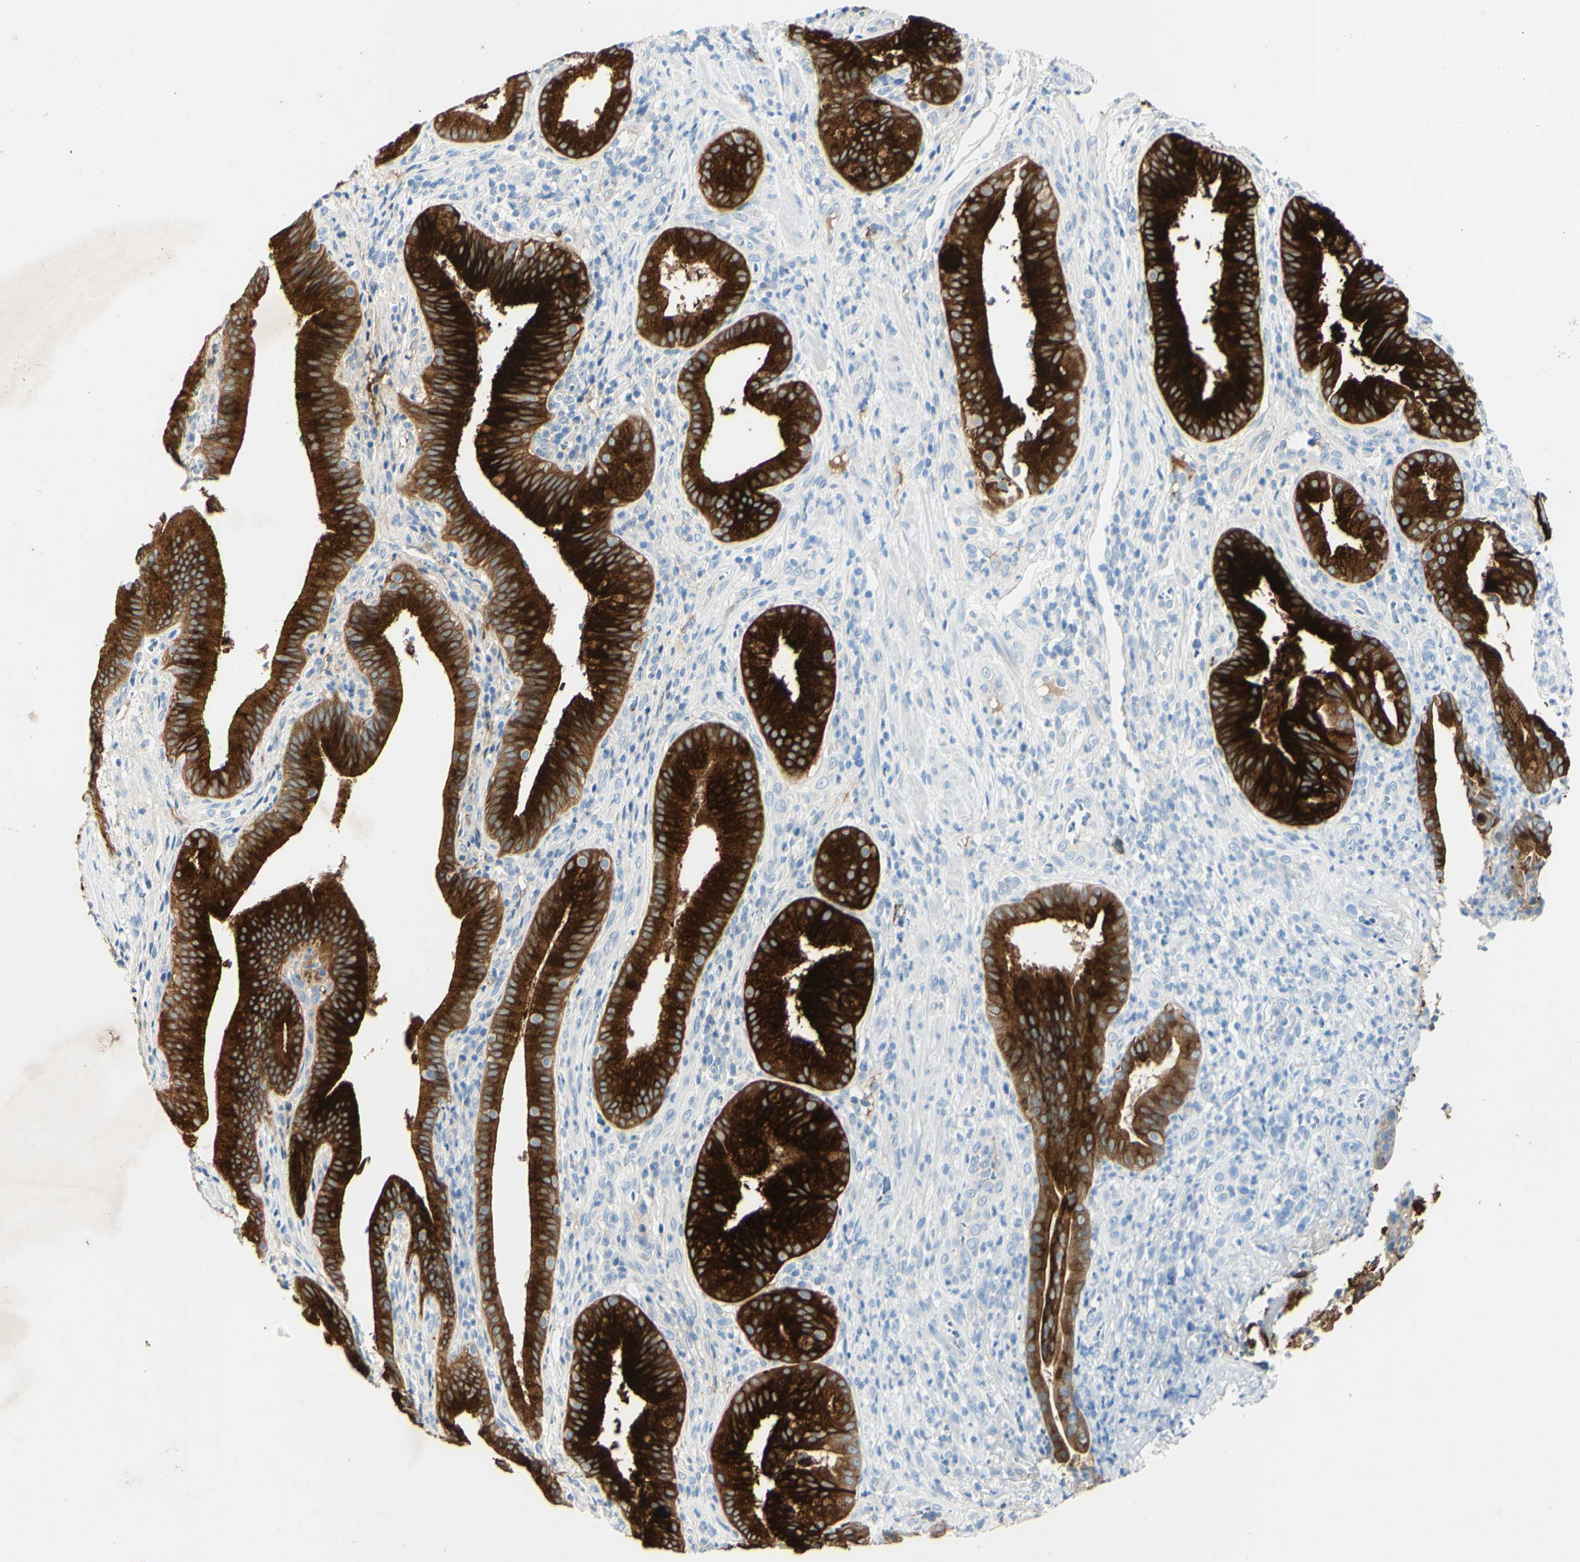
{"staining": {"intensity": "strong", "quantity": ">75%", "location": "cytoplasmic/membranous"}, "tissue": "pancreatic cancer", "cell_type": "Tumor cells", "image_type": "cancer", "snomed": [{"axis": "morphology", "description": "Adenocarcinoma, NOS"}, {"axis": "topography", "description": "Pancreas"}], "caption": "IHC of adenocarcinoma (pancreatic) reveals high levels of strong cytoplasmic/membranous expression in about >75% of tumor cells. The staining is performed using DAB brown chromogen to label protein expression. The nuclei are counter-stained blue using hematoxylin.", "gene": "PIGR", "patient": {"sex": "female", "age": 75}}